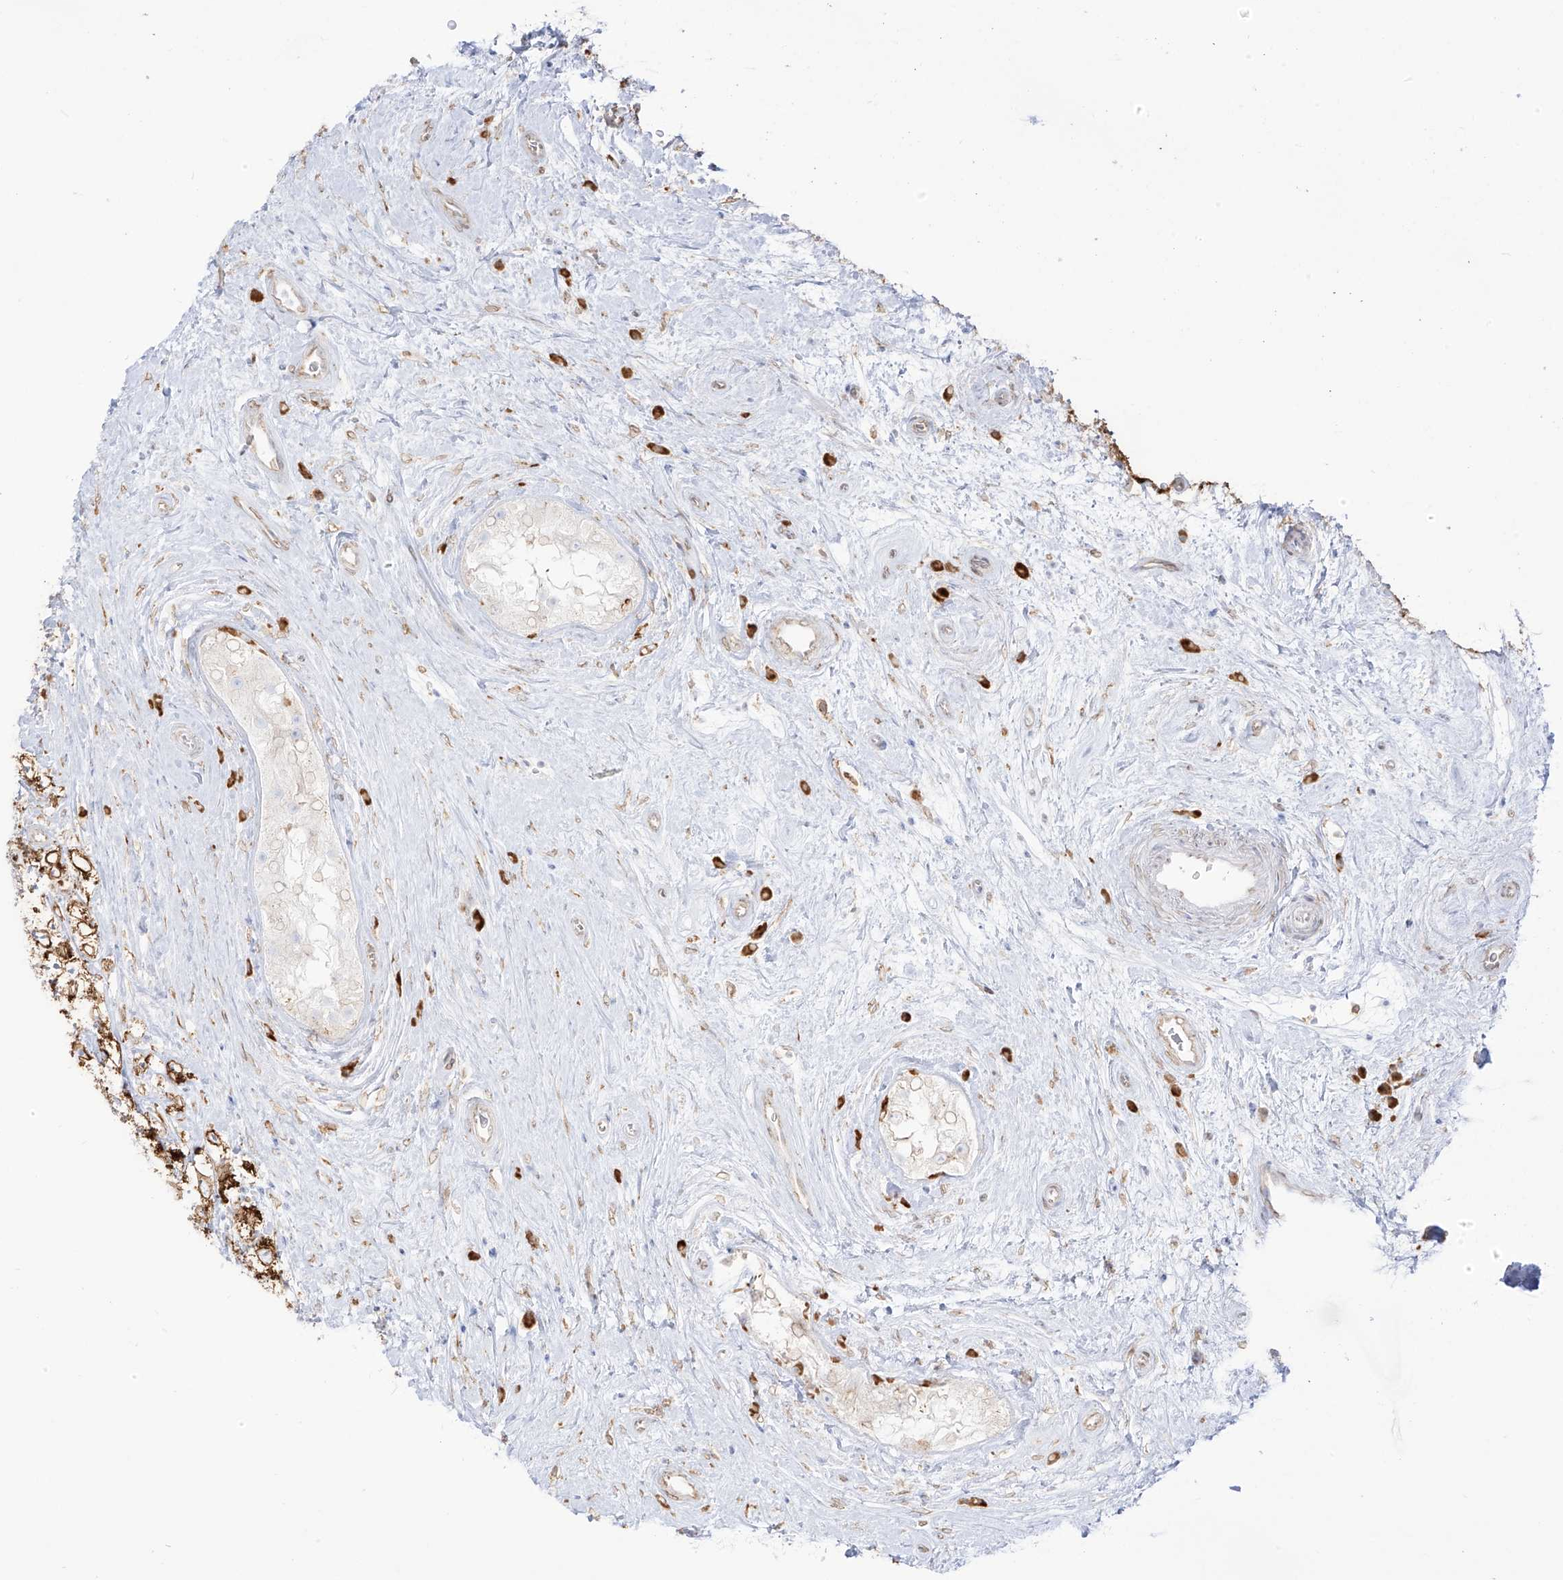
{"staining": {"intensity": "strong", "quantity": ">75%", "location": "cytoplasmic/membranous"}, "tissue": "testis cancer", "cell_type": "Tumor cells", "image_type": "cancer", "snomed": [{"axis": "morphology", "description": "Seminoma, NOS"}, {"axis": "topography", "description": "Testis"}], "caption": "Immunohistochemistry (DAB (3,3'-diaminobenzidine)) staining of human testis cancer exhibits strong cytoplasmic/membranous protein positivity in approximately >75% of tumor cells.", "gene": "LRRC59", "patient": {"sex": "male", "age": 49}}